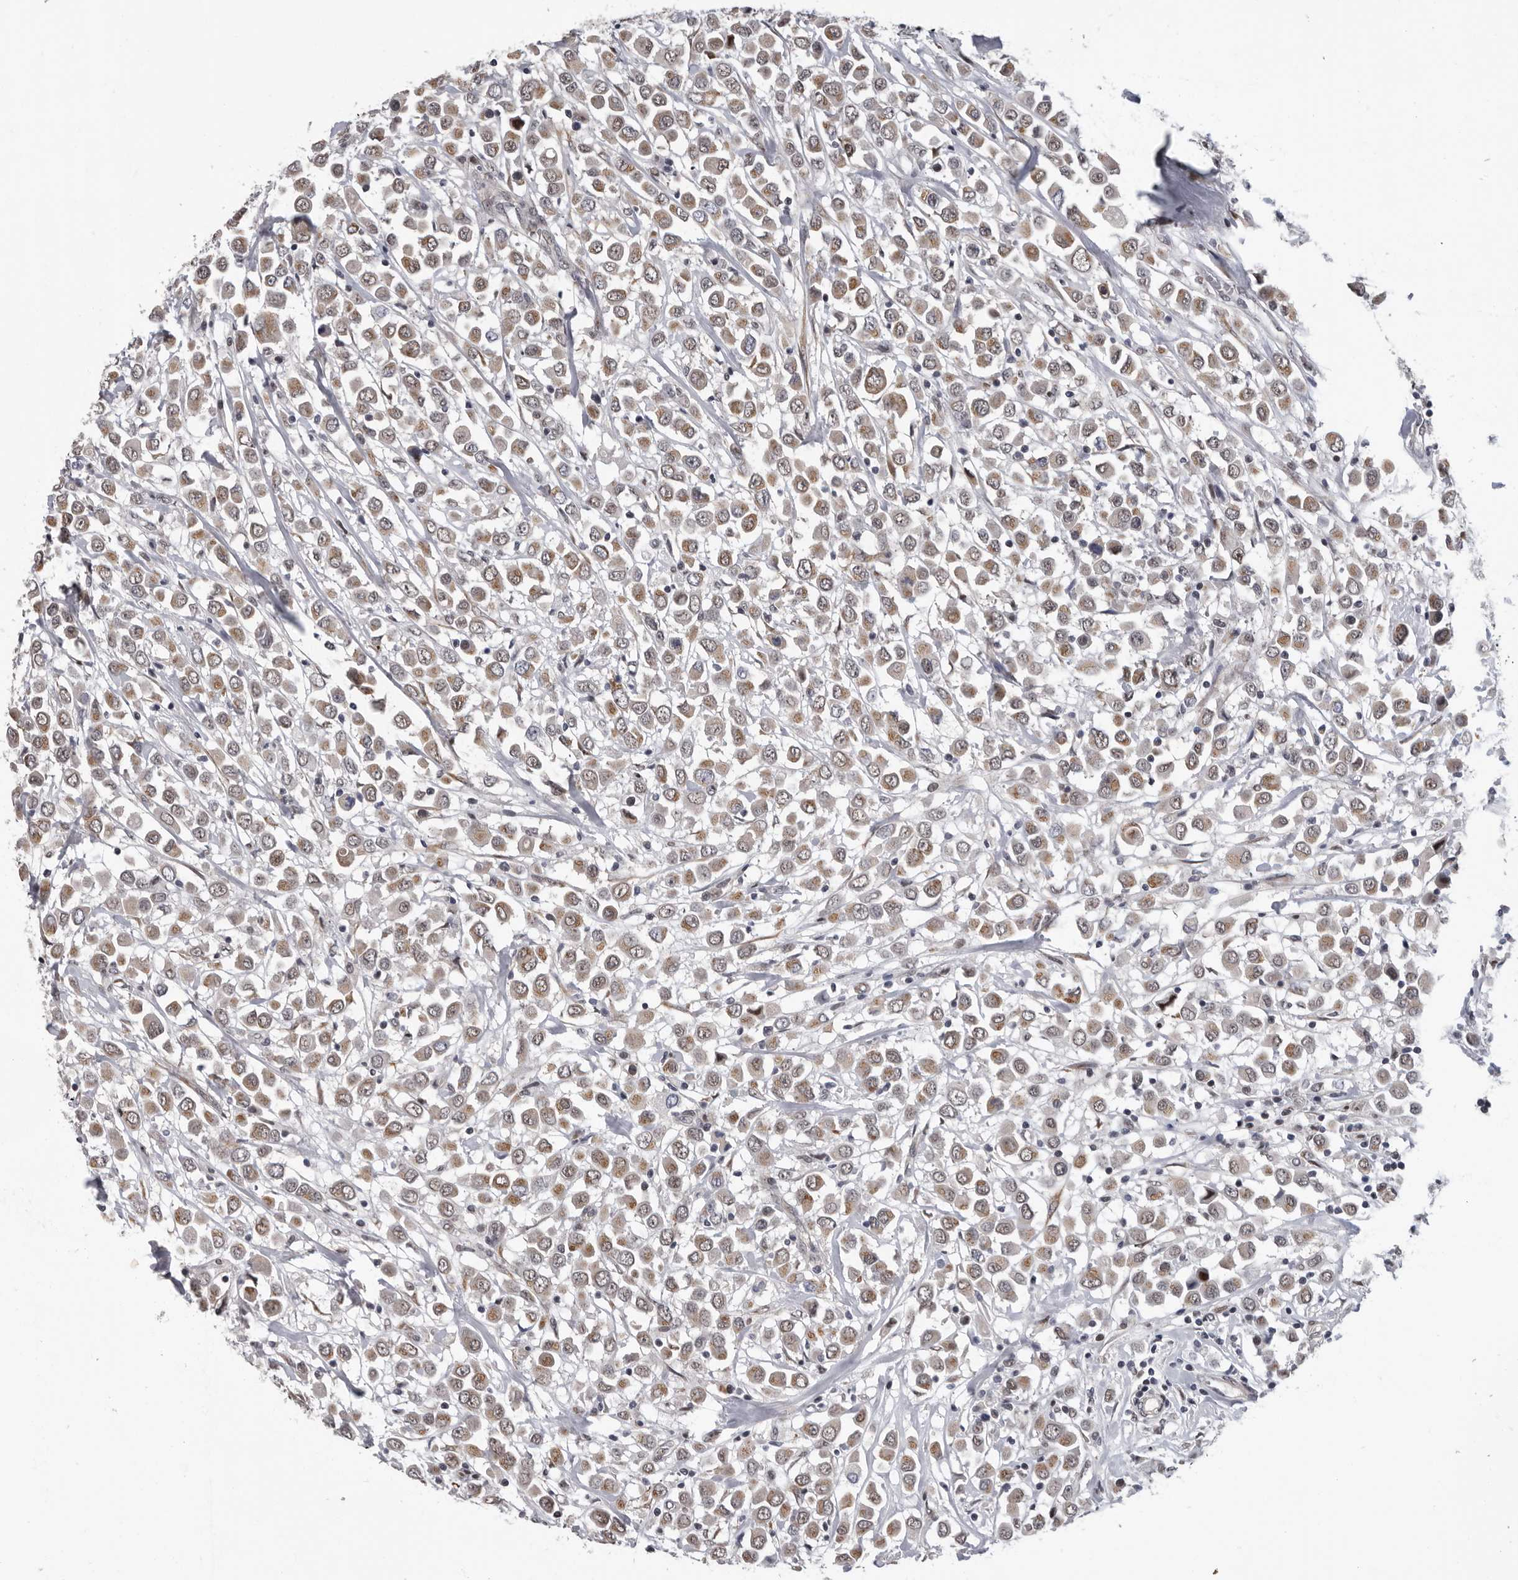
{"staining": {"intensity": "weak", "quantity": ">75%", "location": "cytoplasmic/membranous"}, "tissue": "breast cancer", "cell_type": "Tumor cells", "image_type": "cancer", "snomed": [{"axis": "morphology", "description": "Duct carcinoma"}, {"axis": "topography", "description": "Breast"}], "caption": "Weak cytoplasmic/membranous positivity for a protein is appreciated in approximately >75% of tumor cells of breast cancer using IHC.", "gene": "RALGPS2", "patient": {"sex": "female", "age": 61}}